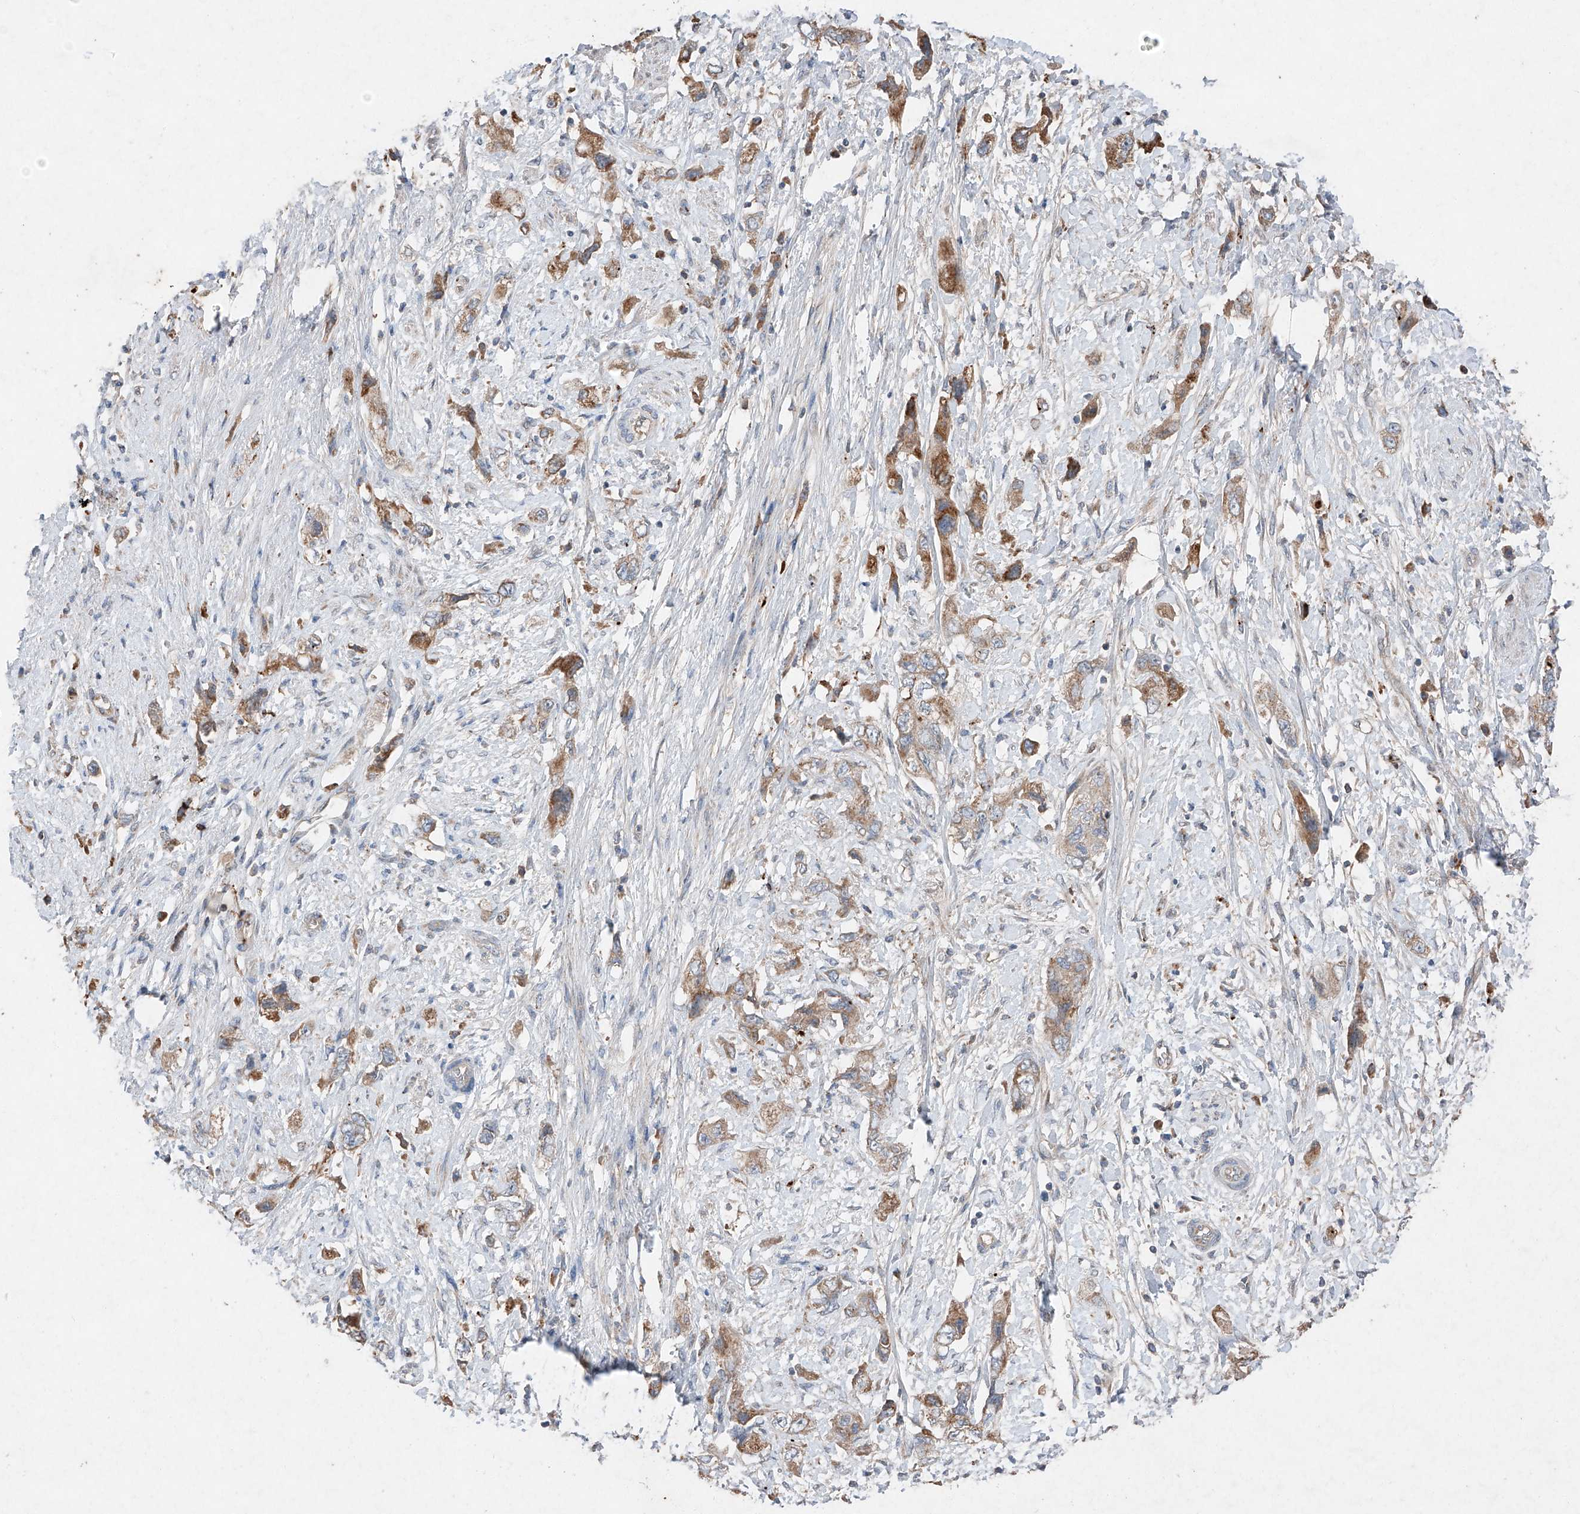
{"staining": {"intensity": "moderate", "quantity": ">75%", "location": "cytoplasmic/membranous"}, "tissue": "pancreatic cancer", "cell_type": "Tumor cells", "image_type": "cancer", "snomed": [{"axis": "morphology", "description": "Adenocarcinoma, NOS"}, {"axis": "topography", "description": "Pancreas"}], "caption": "Tumor cells display medium levels of moderate cytoplasmic/membranous positivity in about >75% of cells in pancreatic cancer. The staining was performed using DAB (3,3'-diaminobenzidine), with brown indicating positive protein expression. Nuclei are stained blue with hematoxylin.", "gene": "RUSC1", "patient": {"sex": "female", "age": 73}}